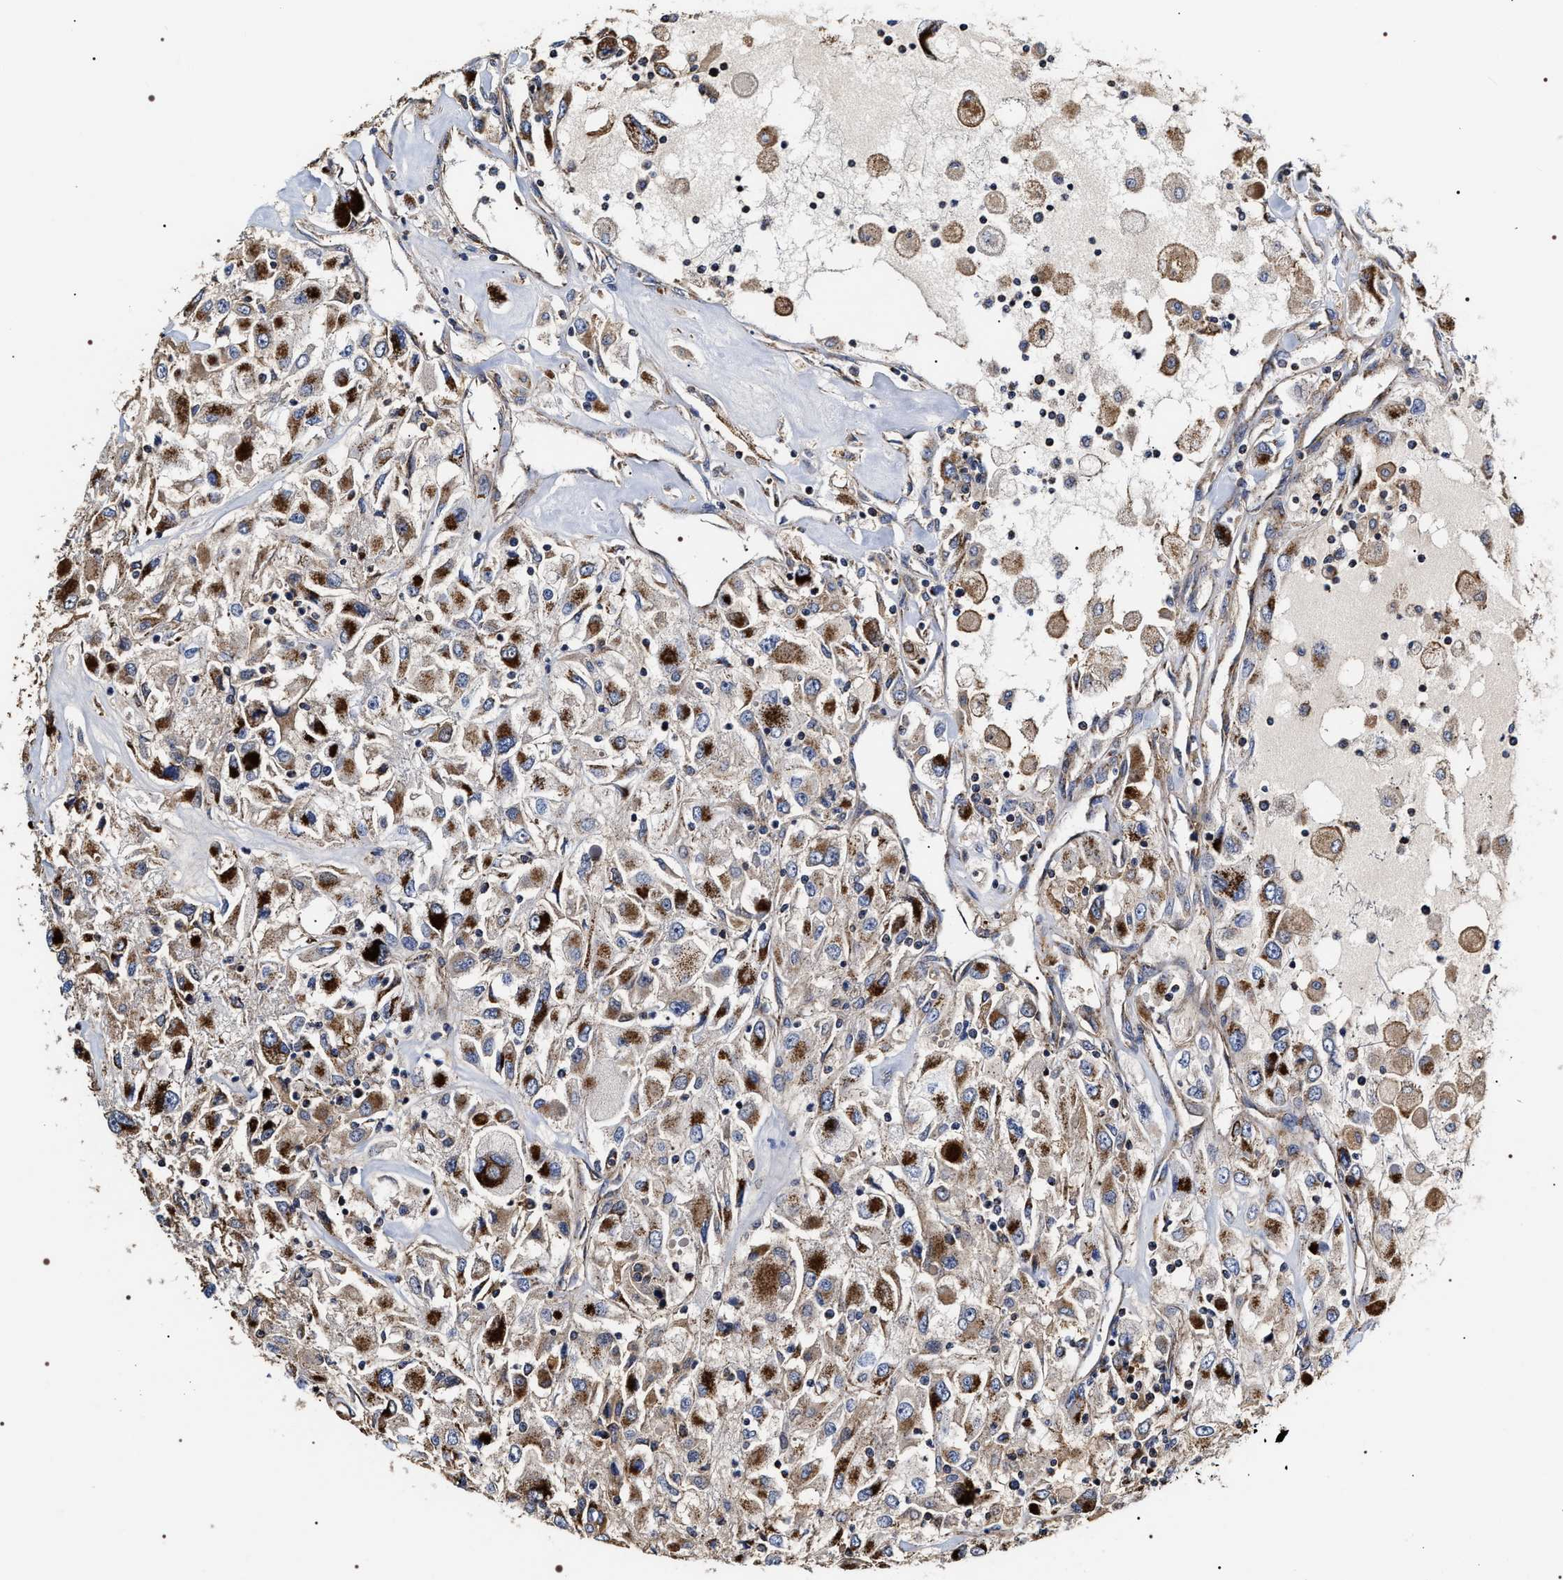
{"staining": {"intensity": "strong", "quantity": ">75%", "location": "cytoplasmic/membranous"}, "tissue": "renal cancer", "cell_type": "Tumor cells", "image_type": "cancer", "snomed": [{"axis": "morphology", "description": "Adenocarcinoma, NOS"}, {"axis": "topography", "description": "Kidney"}], "caption": "Immunohistochemical staining of adenocarcinoma (renal) shows high levels of strong cytoplasmic/membranous protein positivity in about >75% of tumor cells.", "gene": "COG5", "patient": {"sex": "female", "age": 52}}